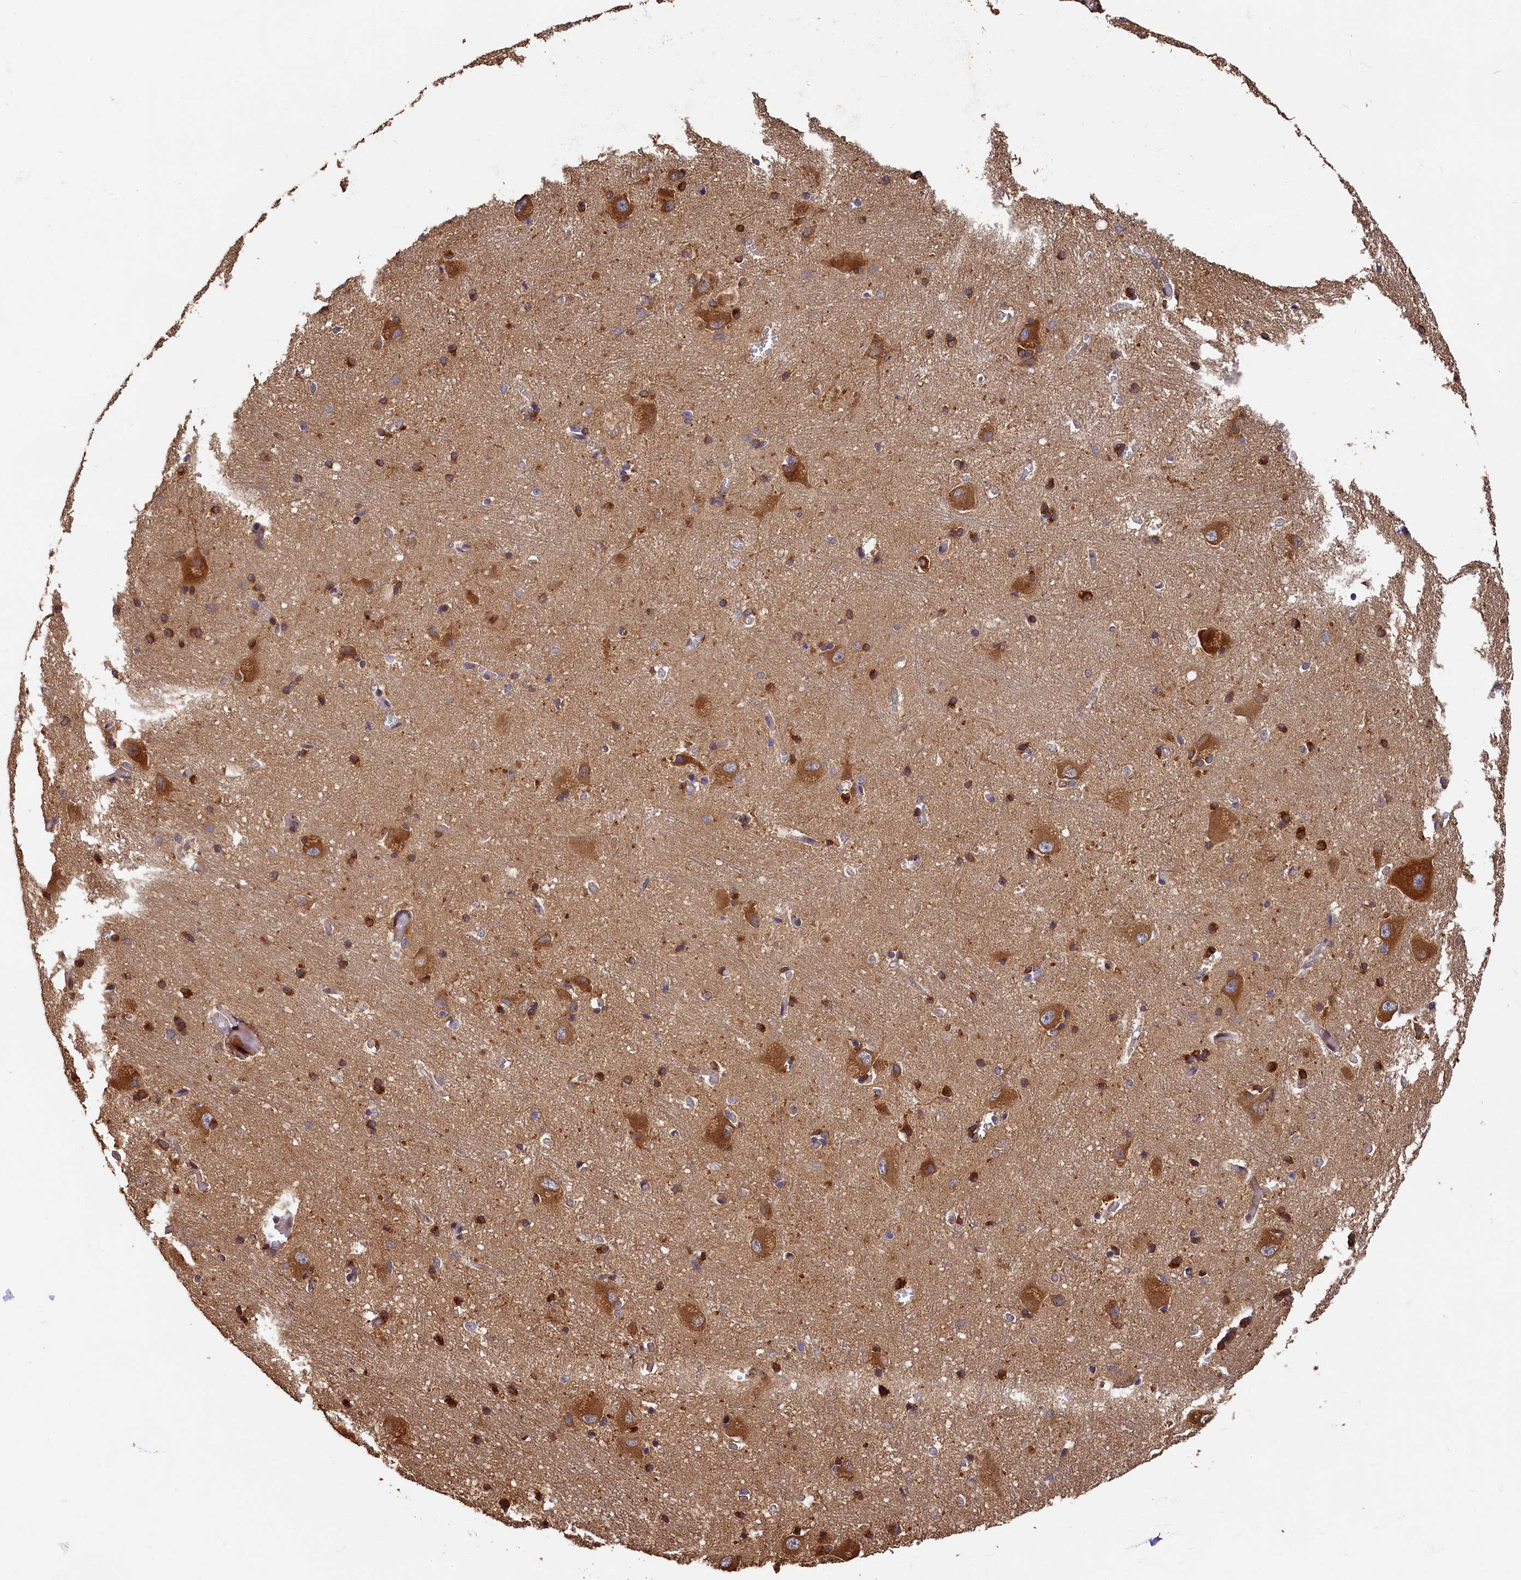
{"staining": {"intensity": "negative", "quantity": "none", "location": "none"}, "tissue": "caudate", "cell_type": "Glial cells", "image_type": "normal", "snomed": [{"axis": "morphology", "description": "Normal tissue, NOS"}, {"axis": "topography", "description": "Lateral ventricle wall"}], "caption": "Benign caudate was stained to show a protein in brown. There is no significant expression in glial cells. (IHC, brightfield microscopy, high magnification).", "gene": "HMOX2", "patient": {"sex": "male", "age": 37}}